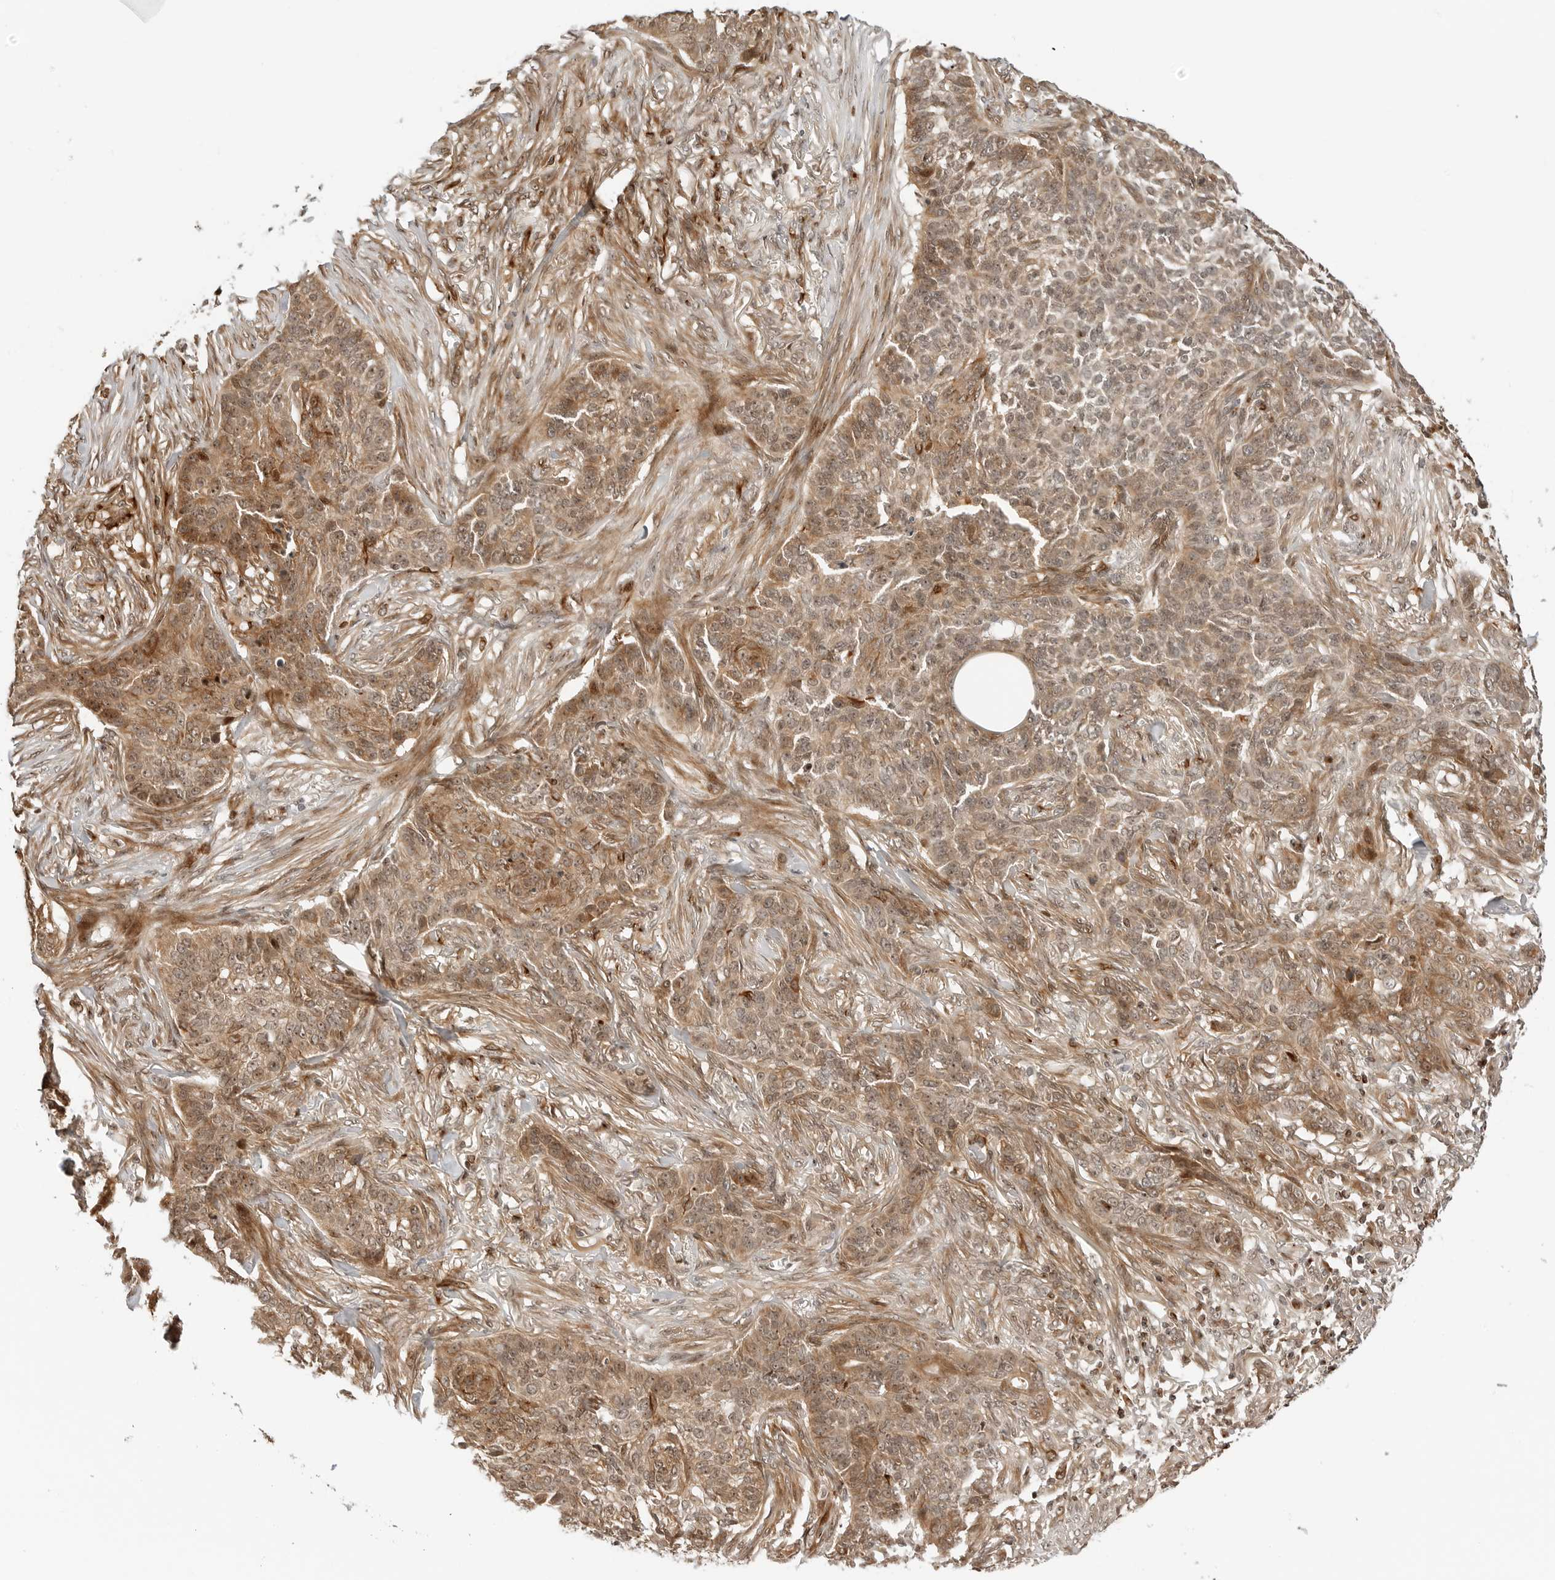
{"staining": {"intensity": "weak", "quantity": ">75%", "location": "cytoplasmic/membranous,nuclear"}, "tissue": "skin cancer", "cell_type": "Tumor cells", "image_type": "cancer", "snomed": [{"axis": "morphology", "description": "Basal cell carcinoma"}, {"axis": "topography", "description": "Skin"}], "caption": "Skin basal cell carcinoma stained with a brown dye exhibits weak cytoplasmic/membranous and nuclear positive positivity in approximately >75% of tumor cells.", "gene": "GEM", "patient": {"sex": "male", "age": 85}}